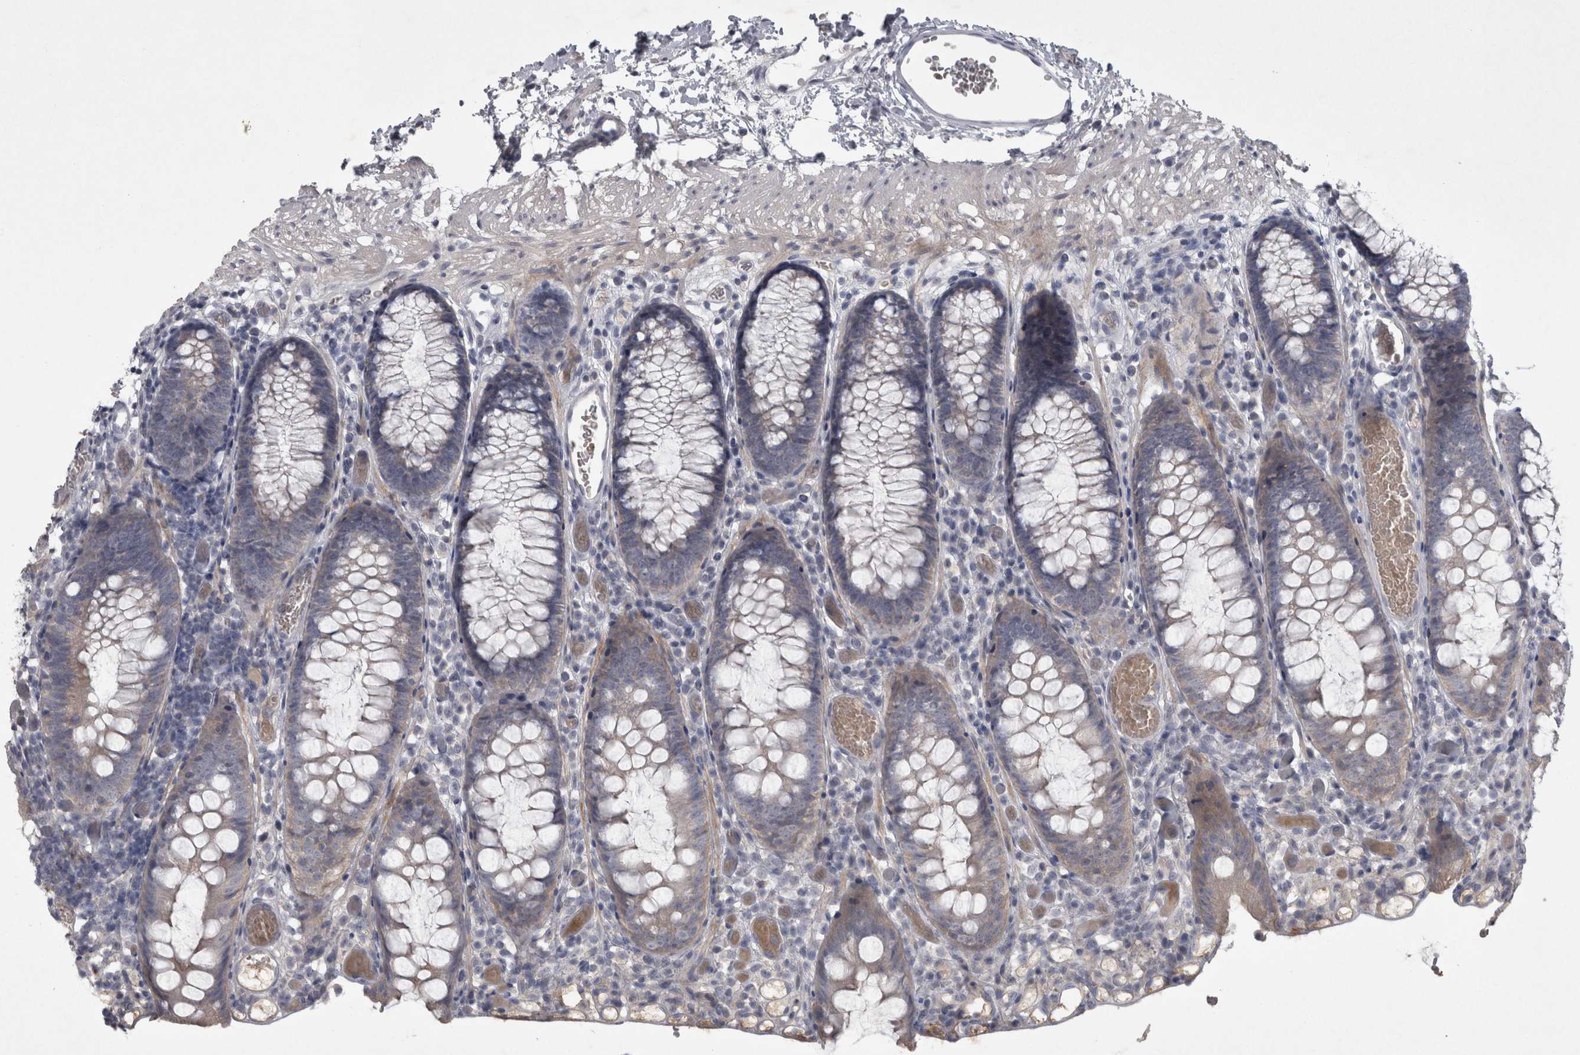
{"staining": {"intensity": "negative", "quantity": "none", "location": "none"}, "tissue": "colon", "cell_type": "Endothelial cells", "image_type": "normal", "snomed": [{"axis": "morphology", "description": "Normal tissue, NOS"}, {"axis": "topography", "description": "Colon"}], "caption": "A high-resolution histopathology image shows IHC staining of unremarkable colon, which exhibits no significant positivity in endothelial cells.", "gene": "ENPP7", "patient": {"sex": "male", "age": 14}}